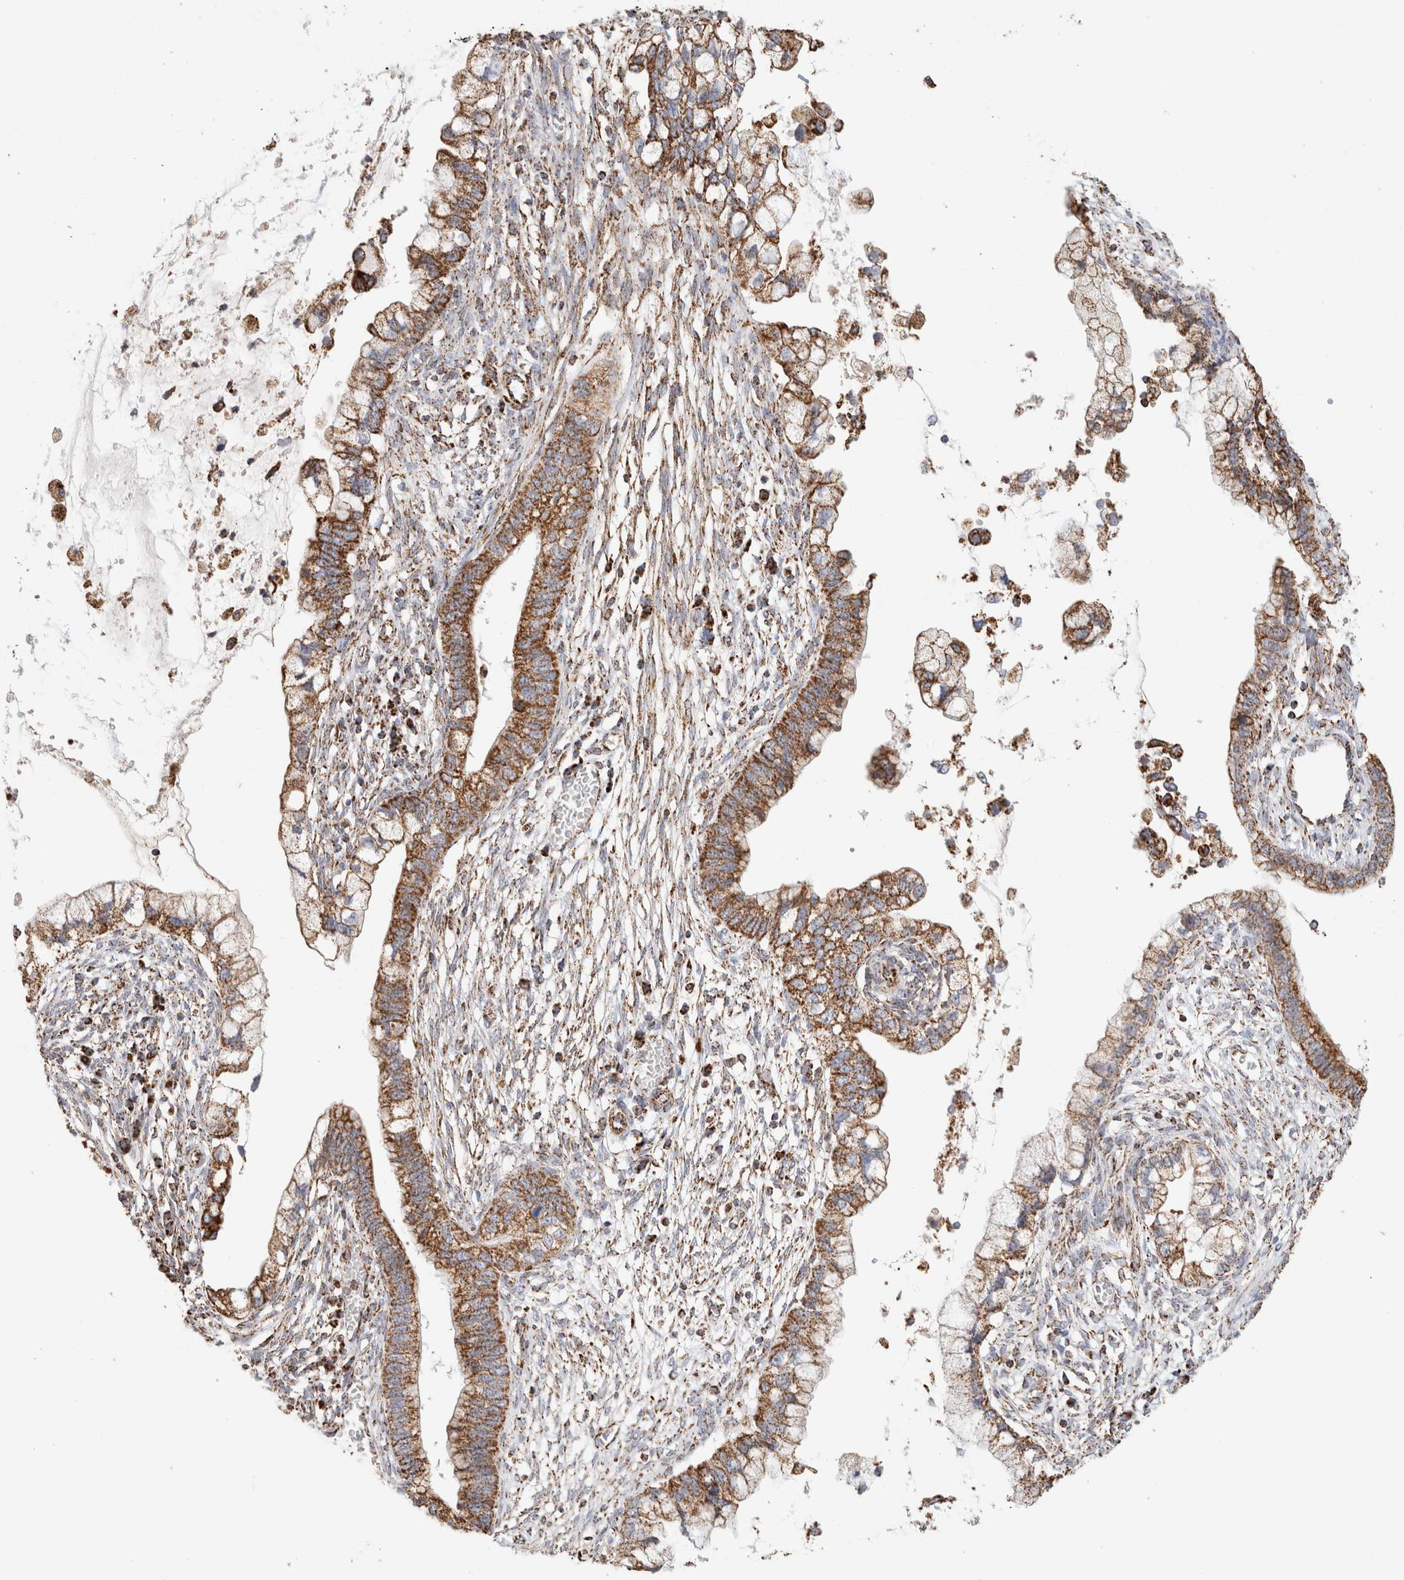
{"staining": {"intensity": "strong", "quantity": ">75%", "location": "cytoplasmic/membranous"}, "tissue": "cervical cancer", "cell_type": "Tumor cells", "image_type": "cancer", "snomed": [{"axis": "morphology", "description": "Adenocarcinoma, NOS"}, {"axis": "topography", "description": "Cervix"}], "caption": "Human cervical cancer stained for a protein (brown) demonstrates strong cytoplasmic/membranous positive expression in approximately >75% of tumor cells.", "gene": "C1QBP", "patient": {"sex": "female", "age": 44}}